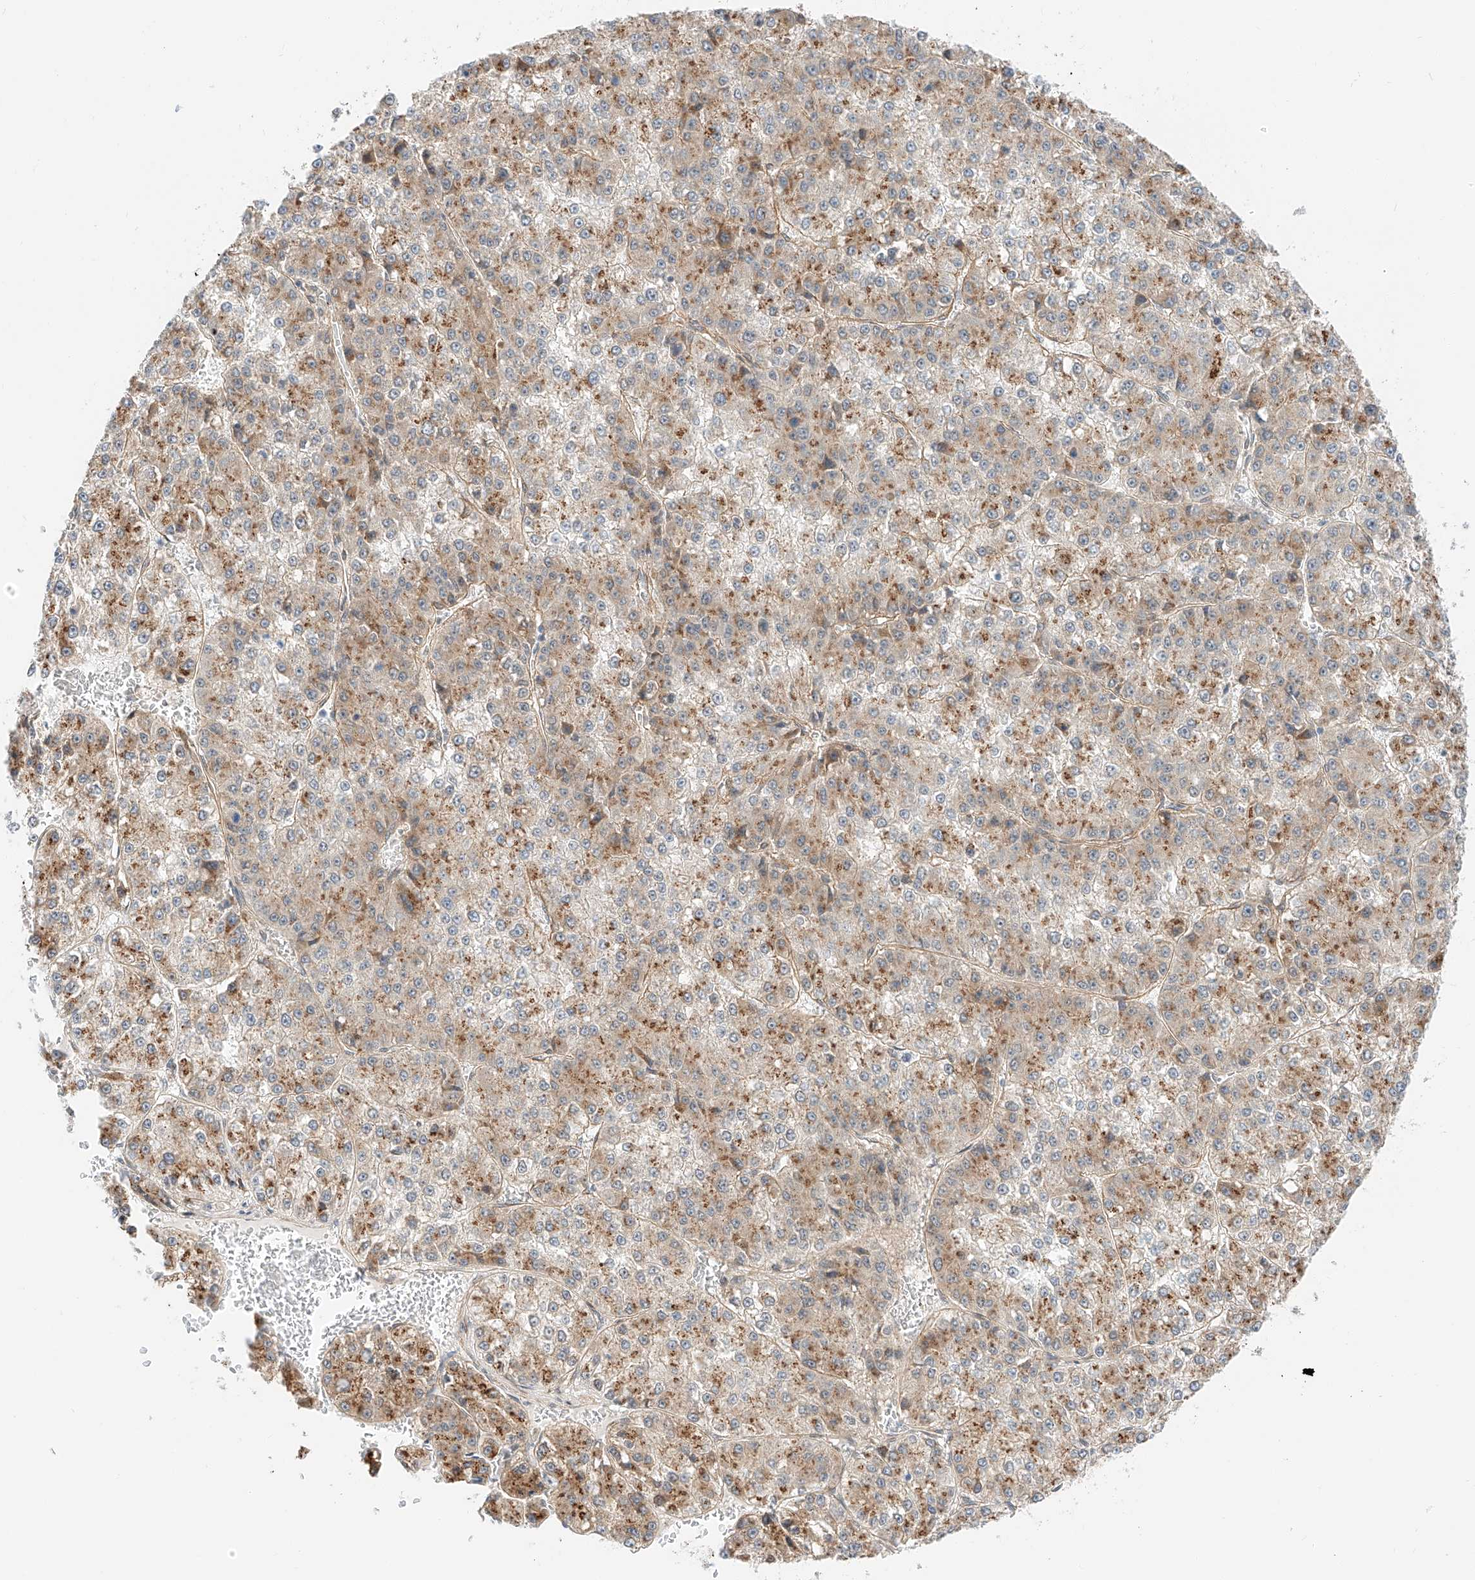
{"staining": {"intensity": "moderate", "quantity": "25%-75%", "location": "cytoplasmic/membranous"}, "tissue": "liver cancer", "cell_type": "Tumor cells", "image_type": "cancer", "snomed": [{"axis": "morphology", "description": "Carcinoma, Hepatocellular, NOS"}, {"axis": "topography", "description": "Liver"}], "caption": "A micrograph showing moderate cytoplasmic/membranous positivity in about 25%-75% of tumor cells in liver cancer, as visualized by brown immunohistochemical staining.", "gene": "CARMIL1", "patient": {"sex": "female", "age": 73}}